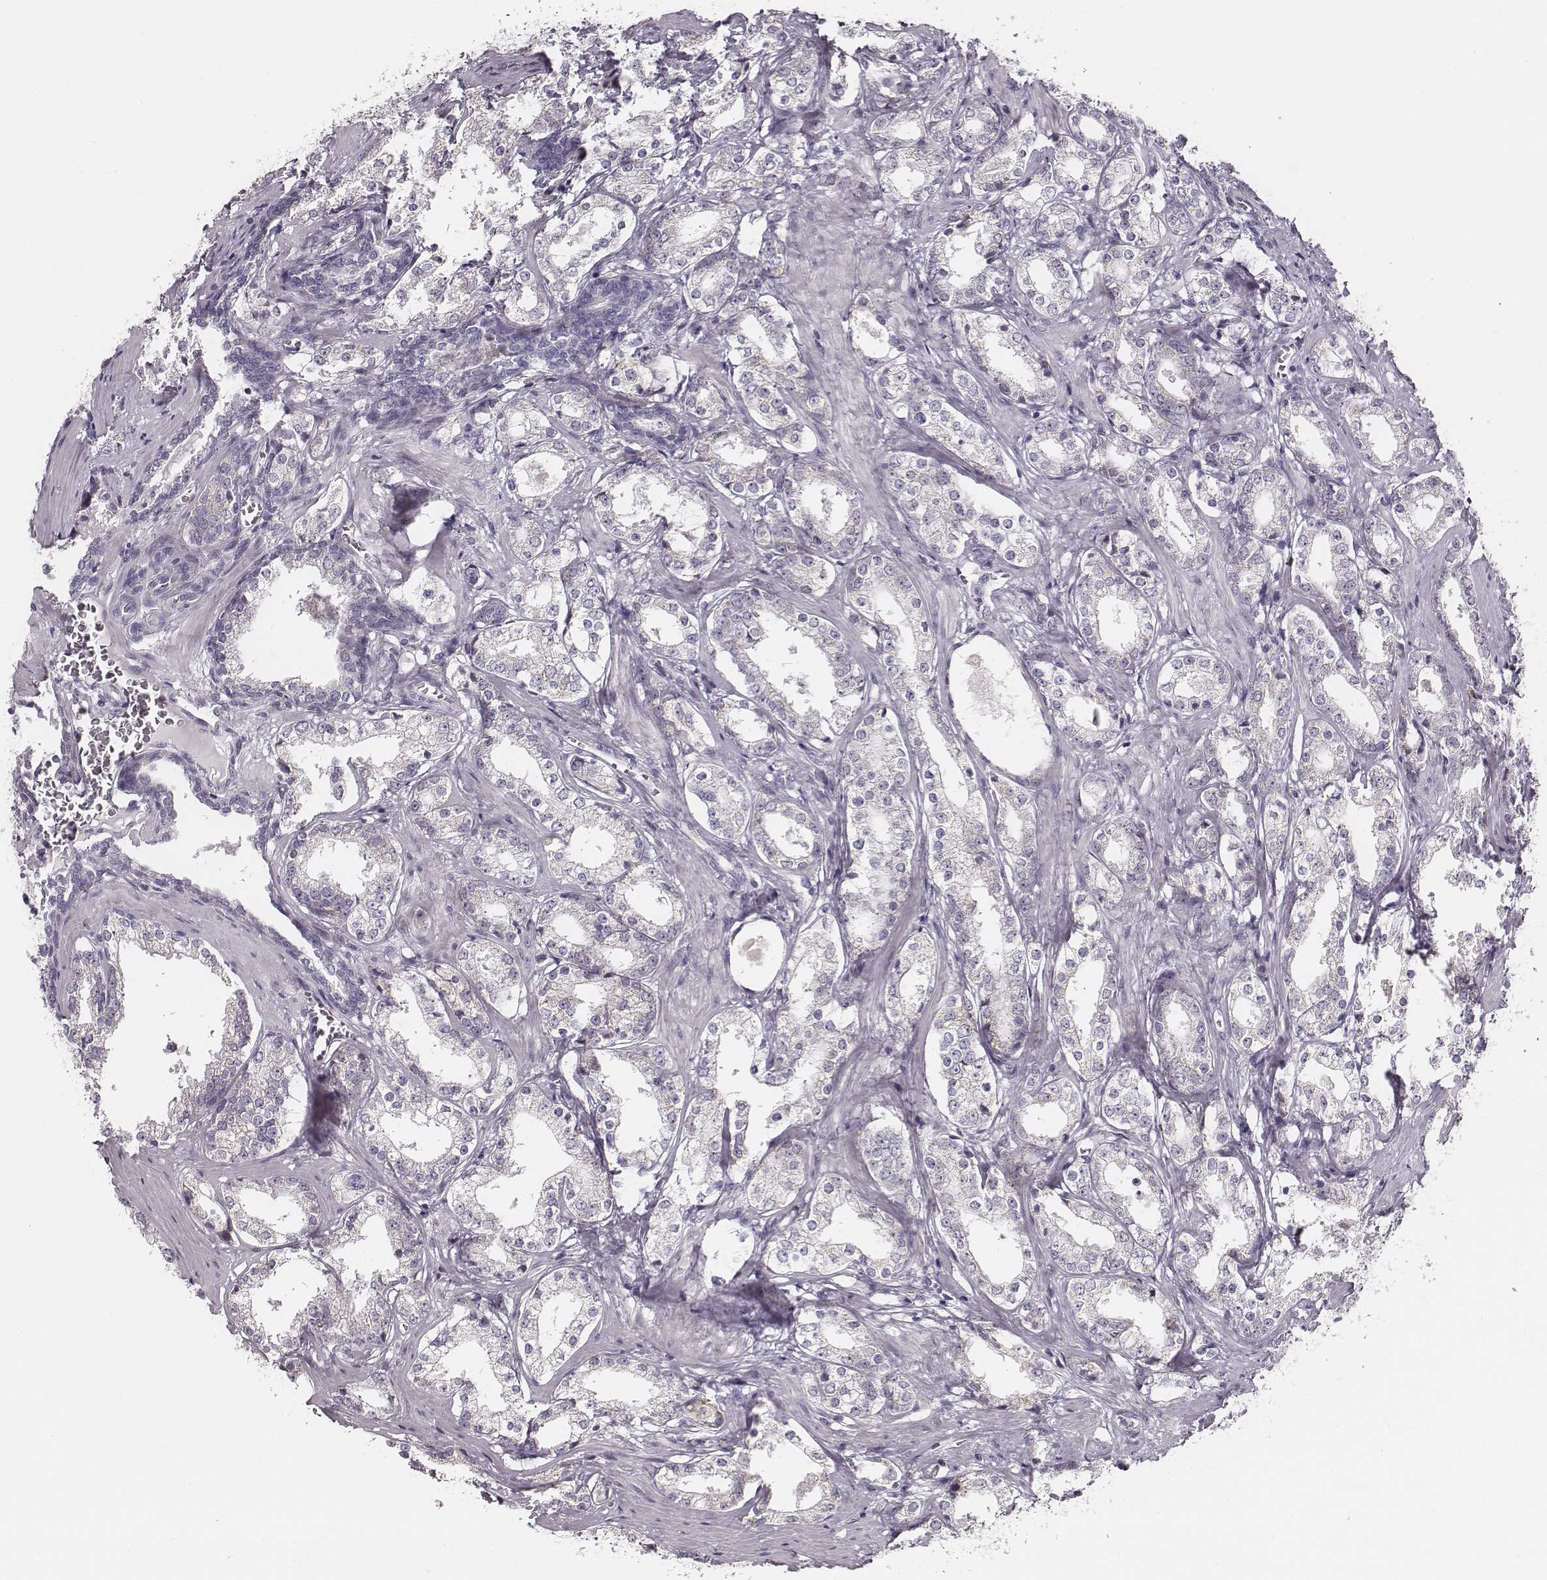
{"staining": {"intensity": "negative", "quantity": "none", "location": "none"}, "tissue": "prostate cancer", "cell_type": "Tumor cells", "image_type": "cancer", "snomed": [{"axis": "morphology", "description": "Adenocarcinoma, NOS"}, {"axis": "topography", "description": "Prostate and seminal vesicle, NOS"}], "caption": "Immunohistochemical staining of human prostate cancer displays no significant staining in tumor cells.", "gene": "UBL4B", "patient": {"sex": "male", "age": 63}}